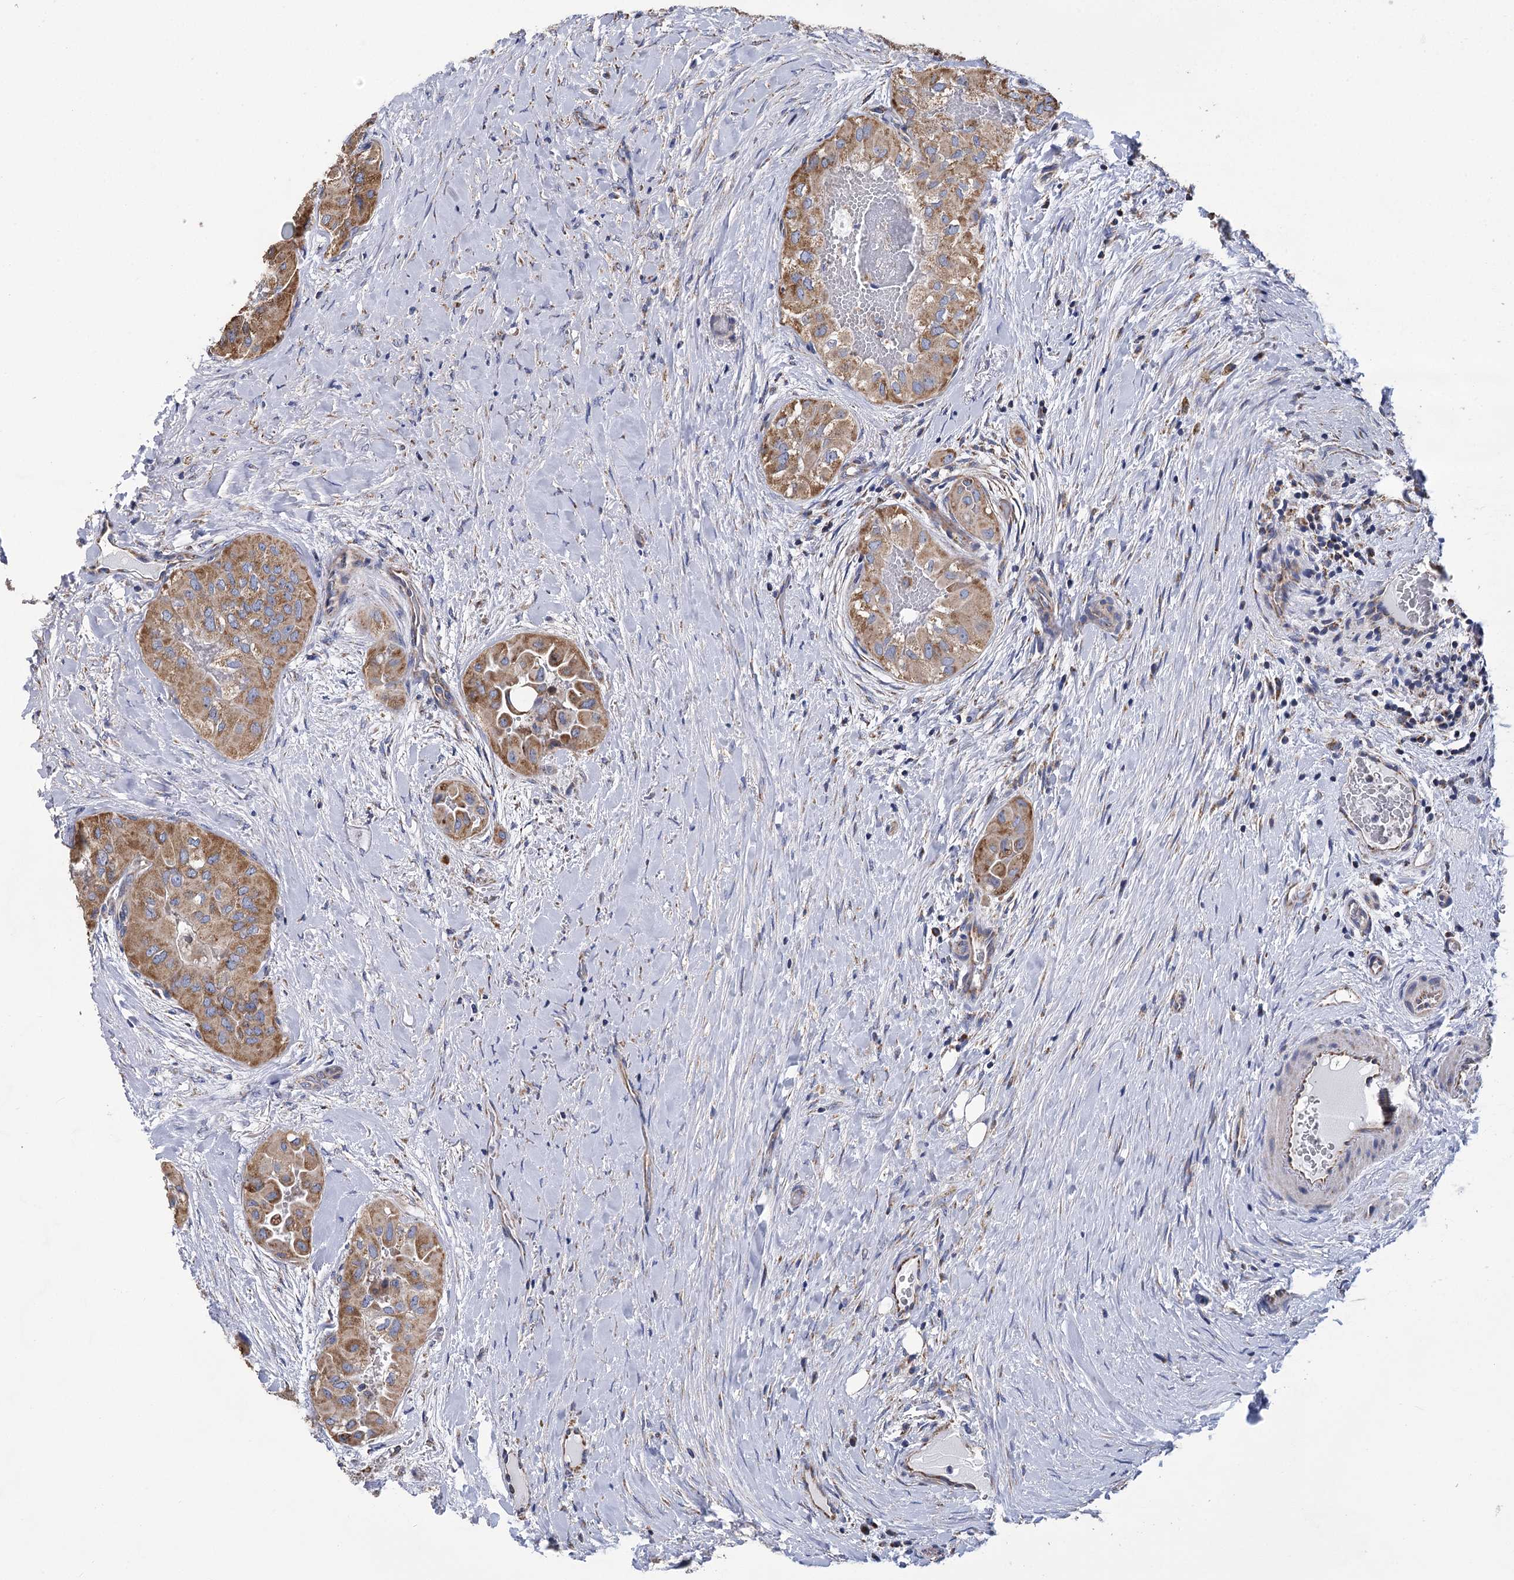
{"staining": {"intensity": "moderate", "quantity": ">75%", "location": "cytoplasmic/membranous"}, "tissue": "thyroid cancer", "cell_type": "Tumor cells", "image_type": "cancer", "snomed": [{"axis": "morphology", "description": "Papillary adenocarcinoma, NOS"}, {"axis": "topography", "description": "Thyroid gland"}], "caption": "Immunohistochemistry of thyroid cancer demonstrates medium levels of moderate cytoplasmic/membranous expression in about >75% of tumor cells. The protein of interest is shown in brown color, while the nuclei are stained blue.", "gene": "CCDC73", "patient": {"sex": "female", "age": 59}}